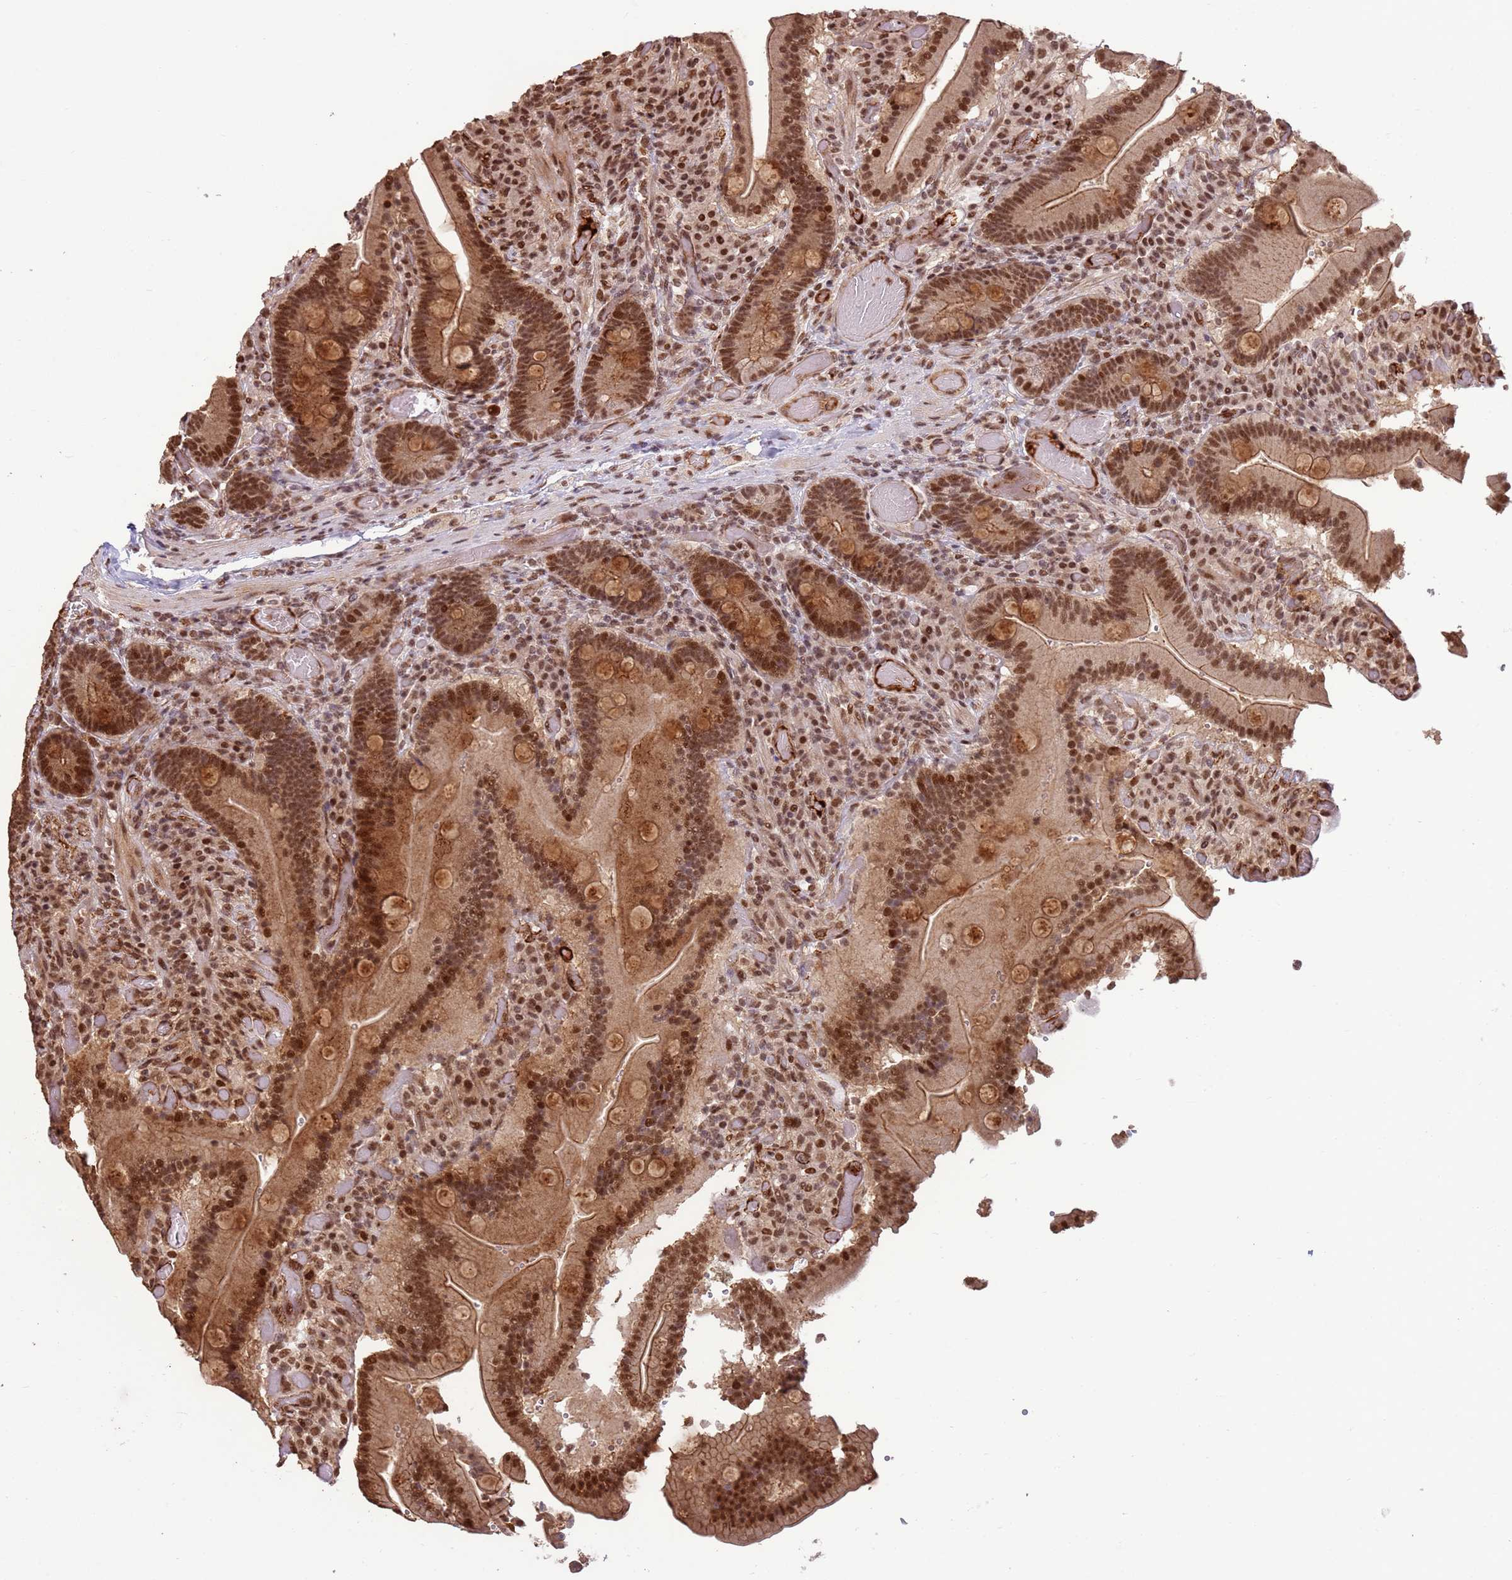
{"staining": {"intensity": "strong", "quantity": ">75%", "location": "cytoplasmic/membranous,nuclear"}, "tissue": "duodenum", "cell_type": "Glandular cells", "image_type": "normal", "snomed": [{"axis": "morphology", "description": "Normal tissue, NOS"}, {"axis": "topography", "description": "Duodenum"}], "caption": "Immunohistochemical staining of unremarkable human duodenum displays high levels of strong cytoplasmic/membranous,nuclear expression in approximately >75% of glandular cells. The staining was performed using DAB (3,3'-diaminobenzidine), with brown indicating positive protein expression. Nuclei are stained blue with hematoxylin.", "gene": "ZBTB12", "patient": {"sex": "female", "age": 62}}